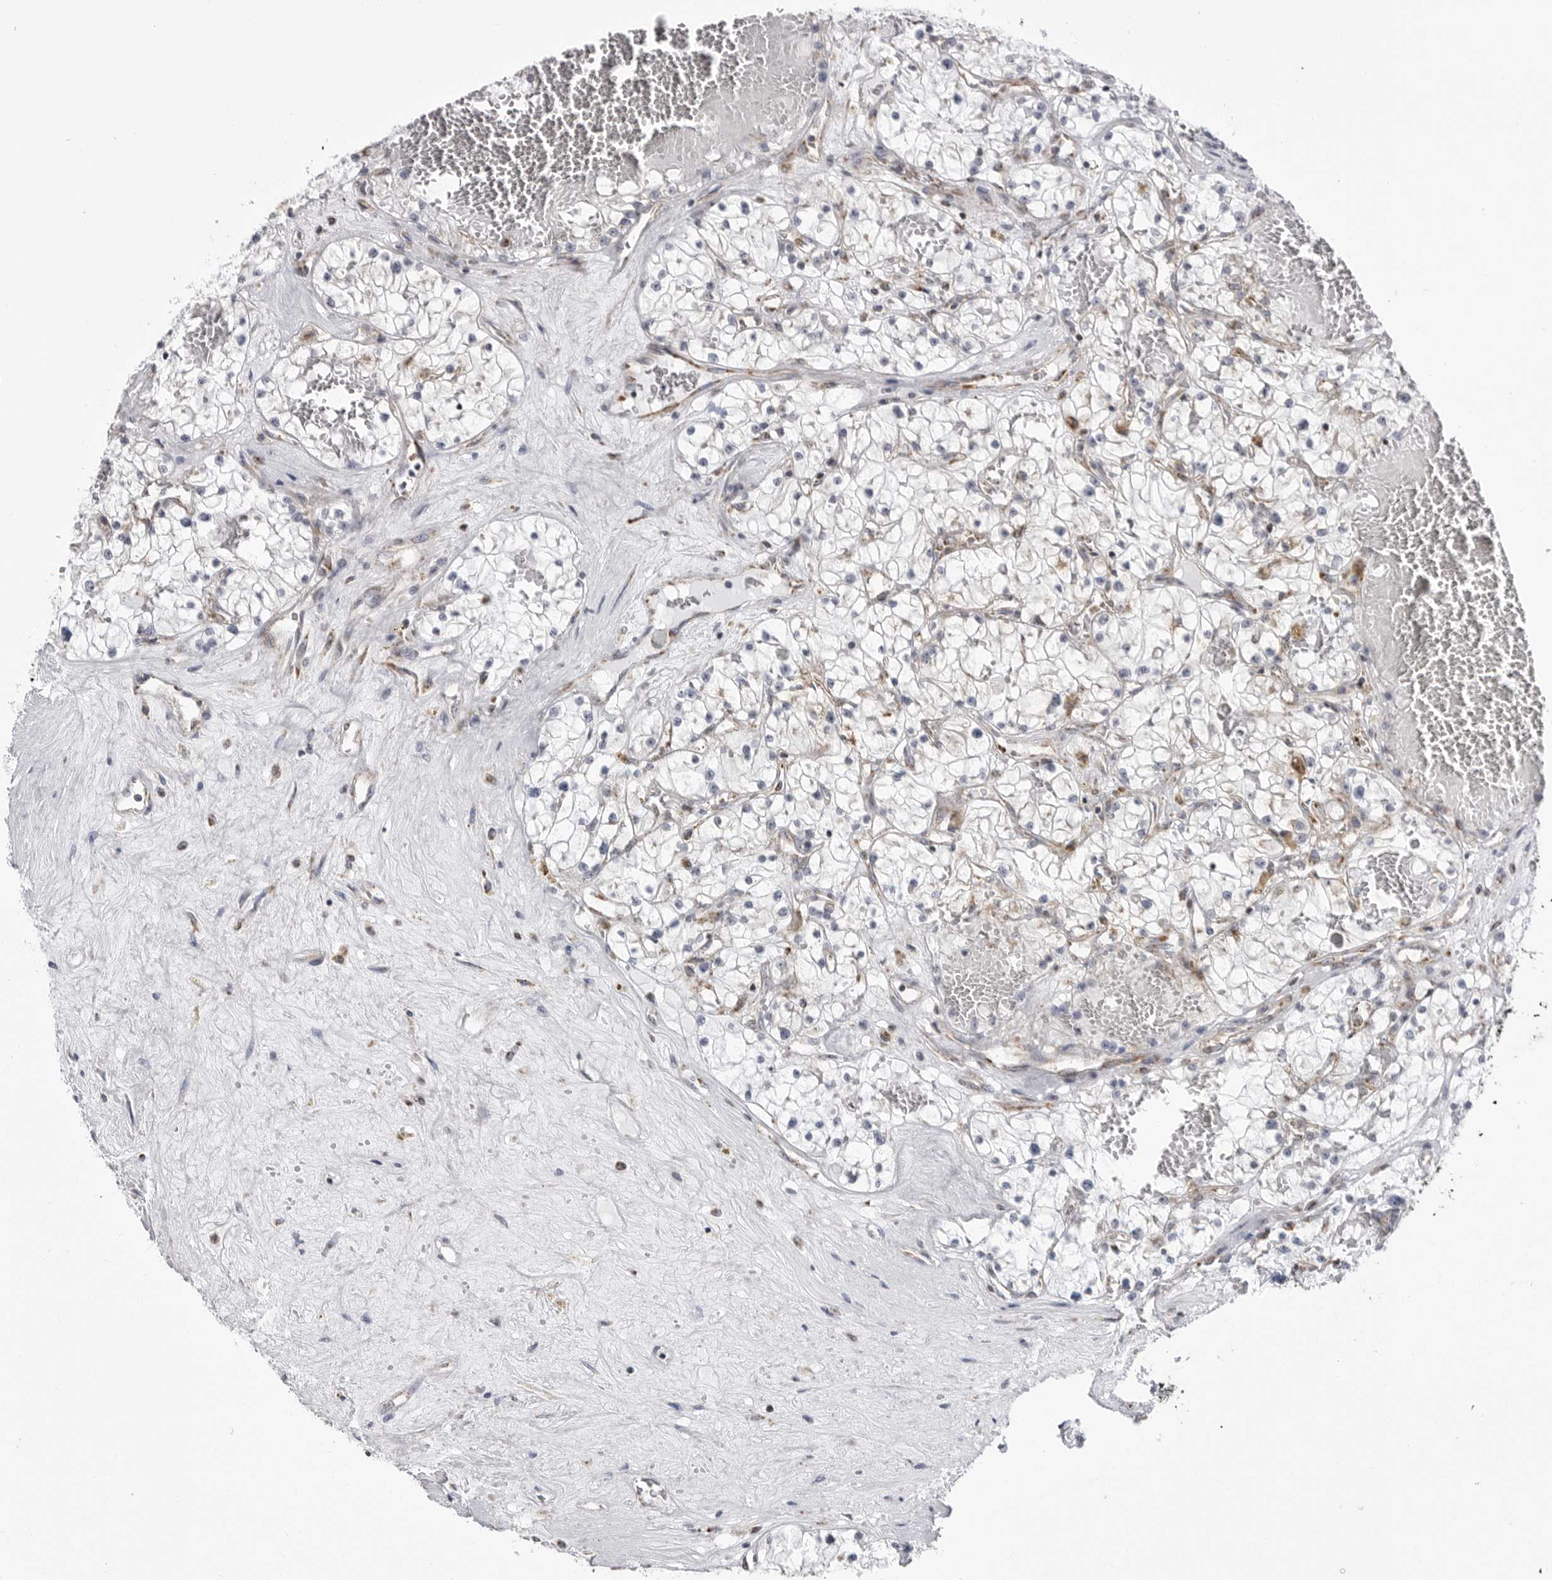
{"staining": {"intensity": "negative", "quantity": "none", "location": "none"}, "tissue": "renal cancer", "cell_type": "Tumor cells", "image_type": "cancer", "snomed": [{"axis": "morphology", "description": "Normal tissue, NOS"}, {"axis": "morphology", "description": "Adenocarcinoma, NOS"}, {"axis": "topography", "description": "Kidney"}], "caption": "IHC micrograph of neoplastic tissue: human renal cancer (adenocarcinoma) stained with DAB reveals no significant protein expression in tumor cells.", "gene": "FH", "patient": {"sex": "male", "age": 68}}